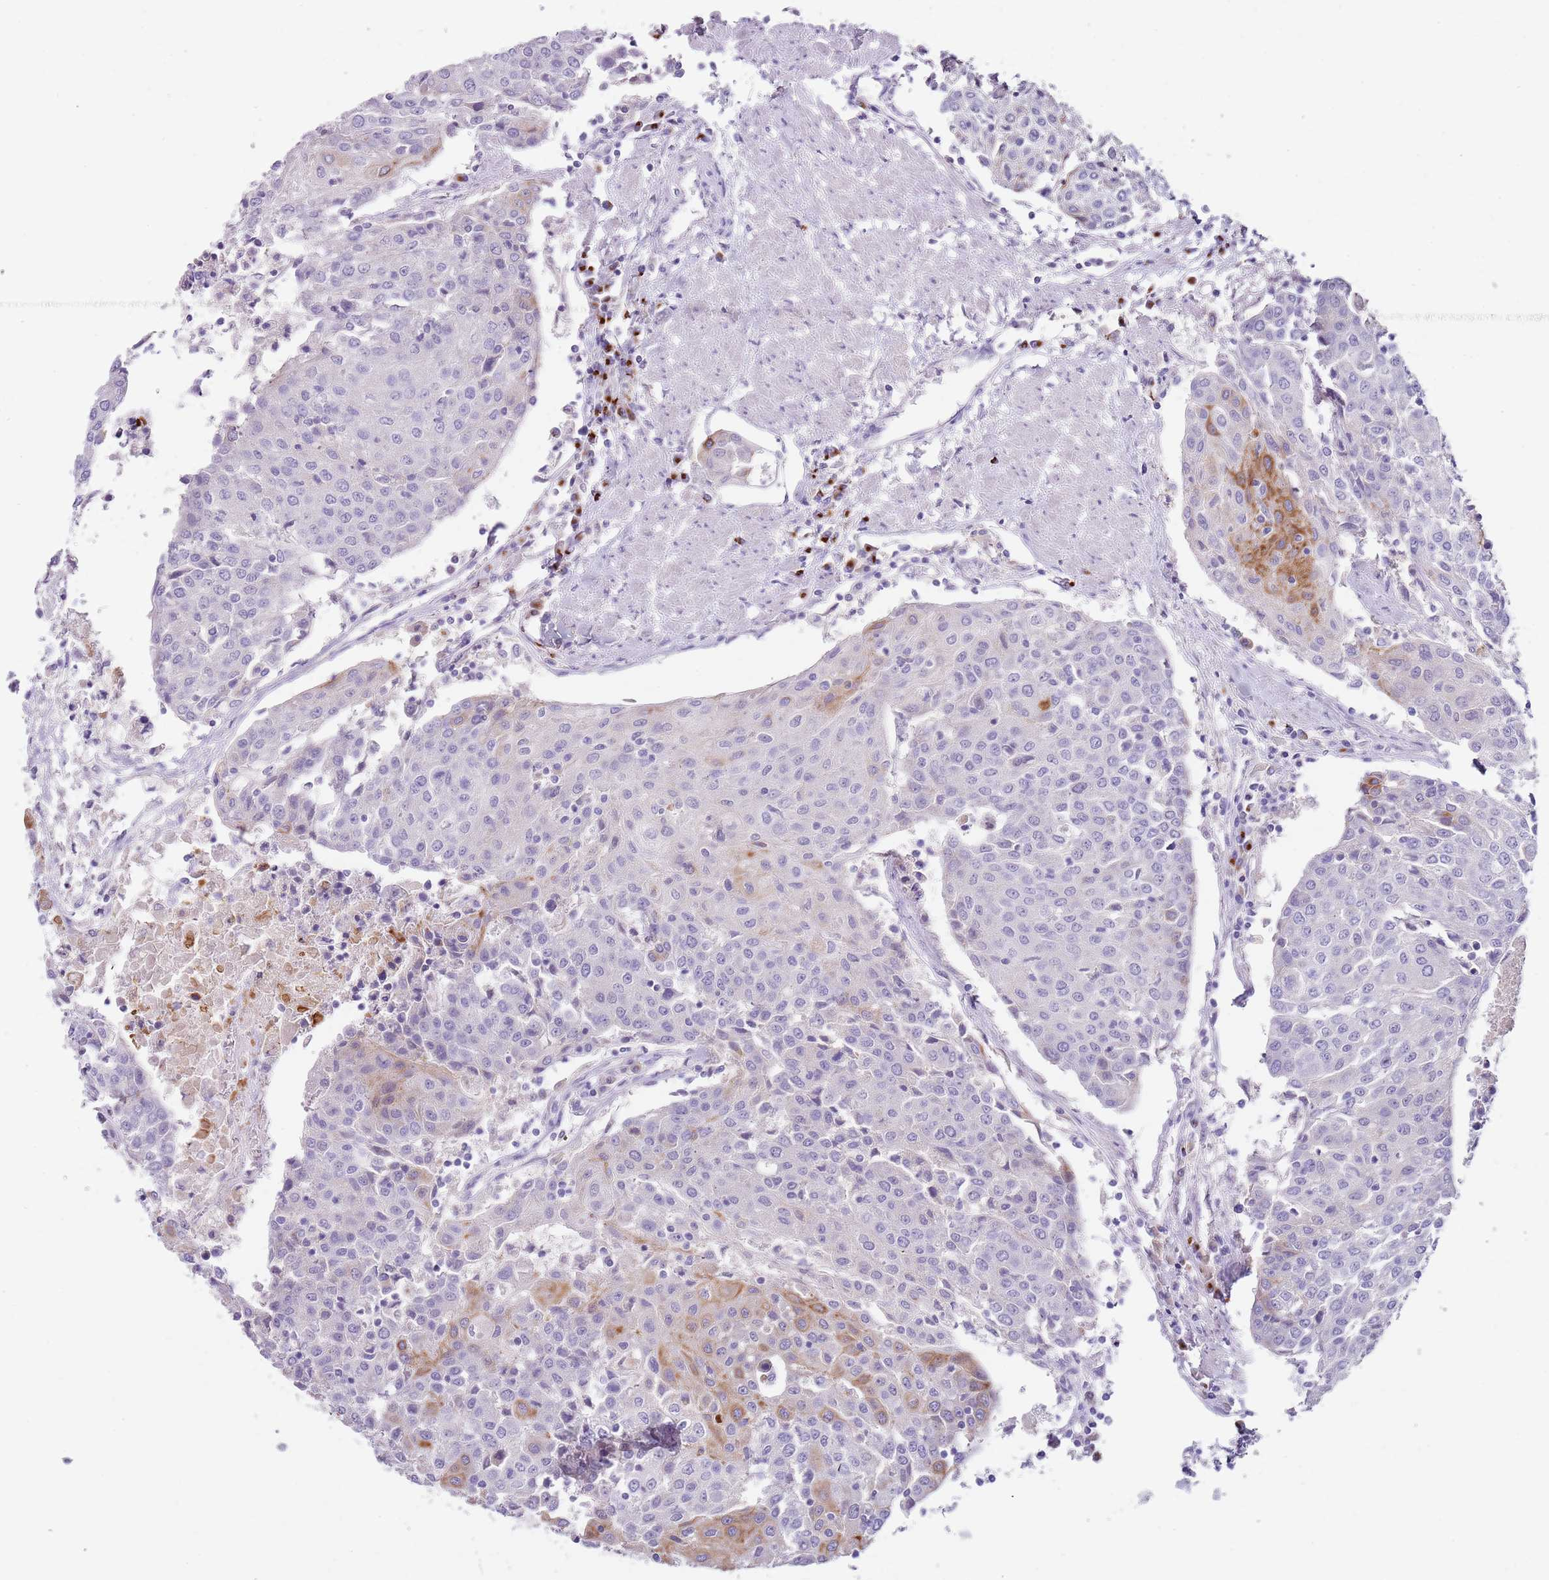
{"staining": {"intensity": "moderate", "quantity": "<25%", "location": "cytoplasmic/membranous"}, "tissue": "urothelial cancer", "cell_type": "Tumor cells", "image_type": "cancer", "snomed": [{"axis": "morphology", "description": "Urothelial carcinoma, High grade"}, {"axis": "topography", "description": "Urinary bladder"}], "caption": "IHC micrograph of urothelial cancer stained for a protein (brown), which demonstrates low levels of moderate cytoplasmic/membranous positivity in approximately <25% of tumor cells.", "gene": "C2CD3", "patient": {"sex": "female", "age": 85}}